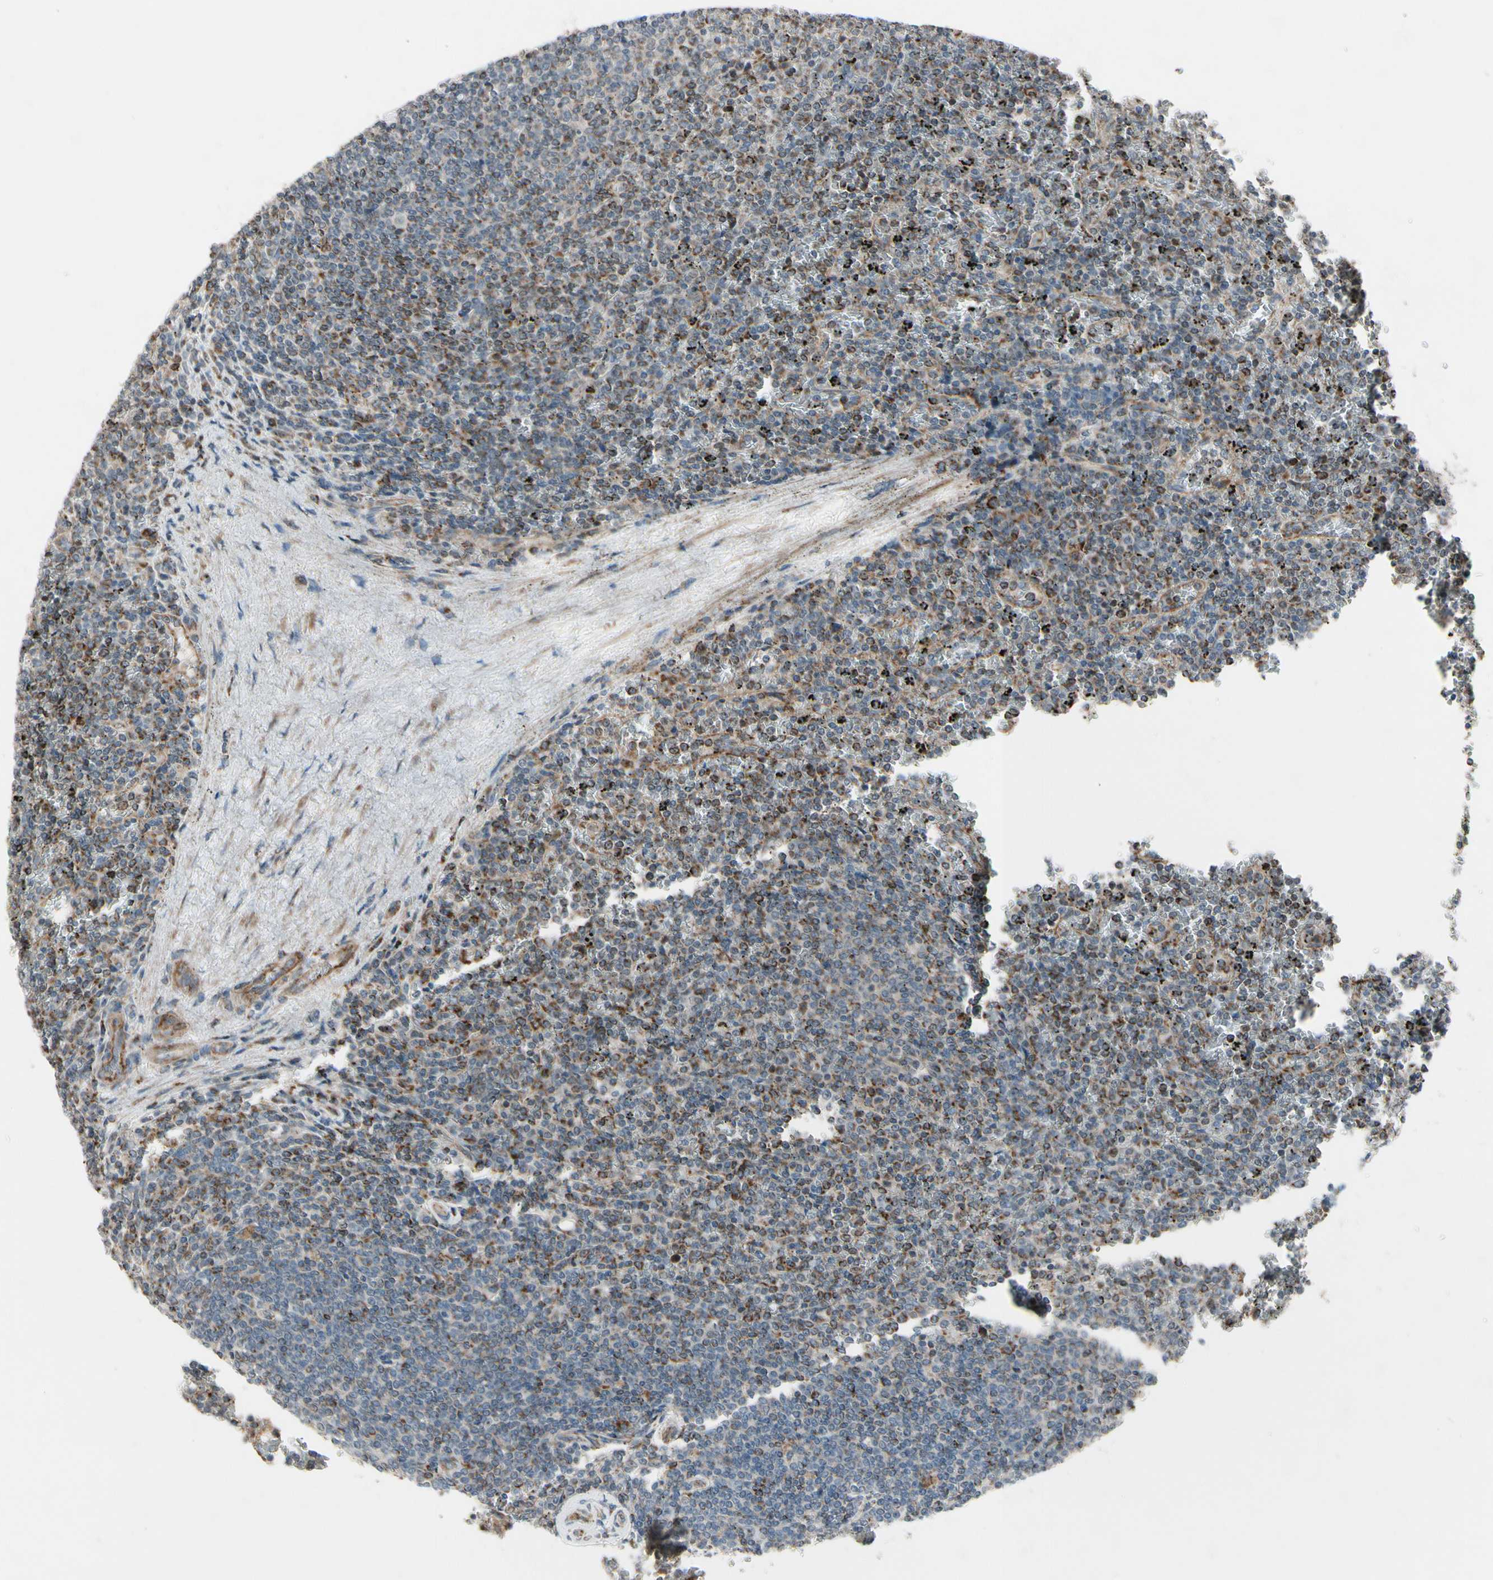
{"staining": {"intensity": "weak", "quantity": ">75%", "location": "cytoplasmic/membranous"}, "tissue": "lymphoma", "cell_type": "Tumor cells", "image_type": "cancer", "snomed": [{"axis": "morphology", "description": "Malignant lymphoma, non-Hodgkin's type, Low grade"}, {"axis": "topography", "description": "Spleen"}], "caption": "Immunohistochemical staining of human lymphoma shows low levels of weak cytoplasmic/membranous positivity in approximately >75% of tumor cells.", "gene": "CPT1A", "patient": {"sex": "female", "age": 77}}